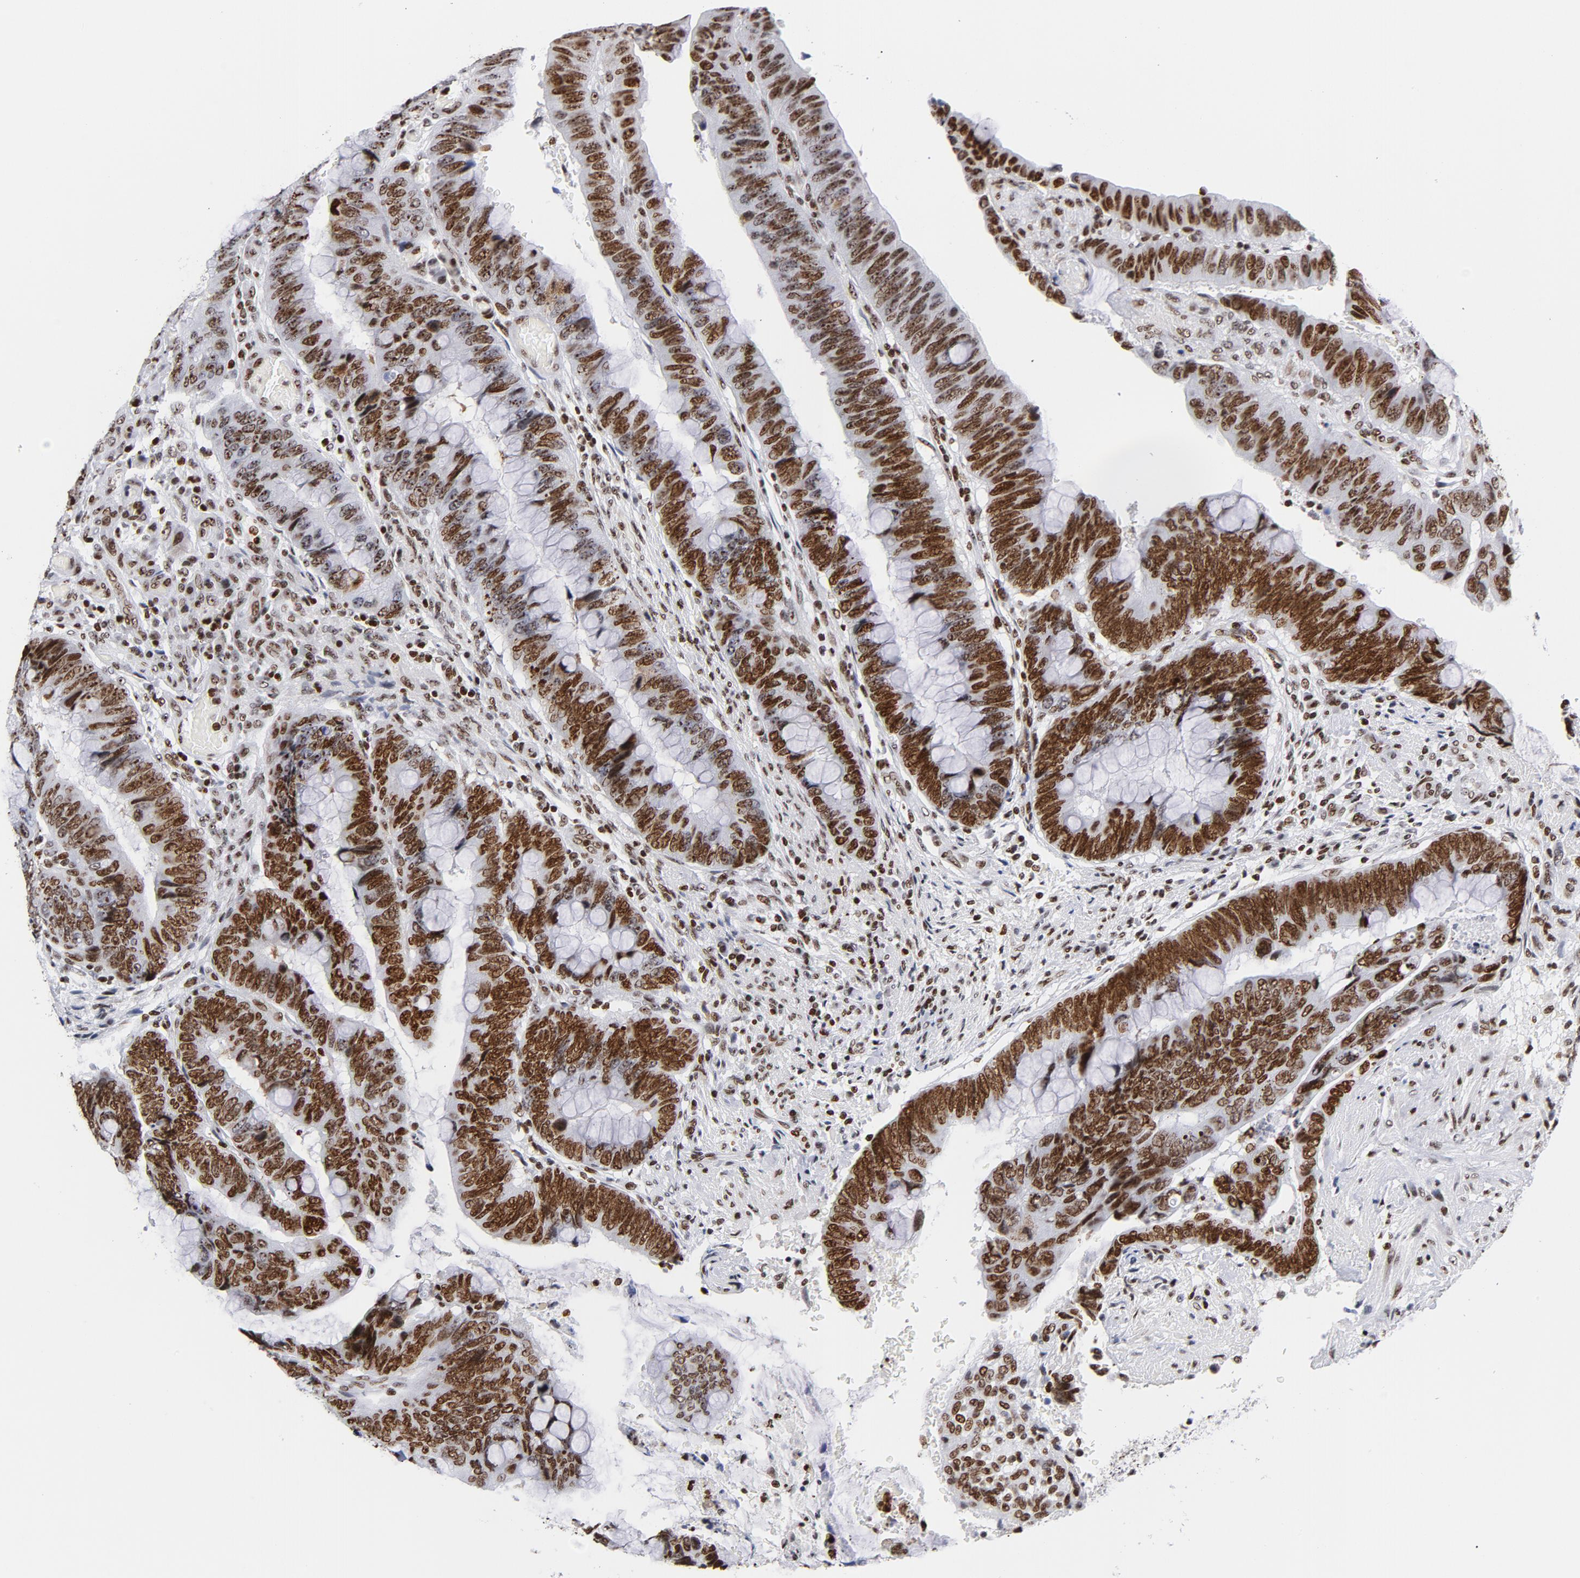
{"staining": {"intensity": "moderate", "quantity": ">75%", "location": "nuclear"}, "tissue": "colorectal cancer", "cell_type": "Tumor cells", "image_type": "cancer", "snomed": [{"axis": "morphology", "description": "Normal tissue, NOS"}, {"axis": "morphology", "description": "Adenocarcinoma, NOS"}, {"axis": "topography", "description": "Rectum"}], "caption": "Colorectal adenocarcinoma stained for a protein demonstrates moderate nuclear positivity in tumor cells. The staining was performed using DAB (3,3'-diaminobenzidine) to visualize the protein expression in brown, while the nuclei were stained in blue with hematoxylin (Magnification: 20x).", "gene": "TOP2B", "patient": {"sex": "male", "age": 92}}